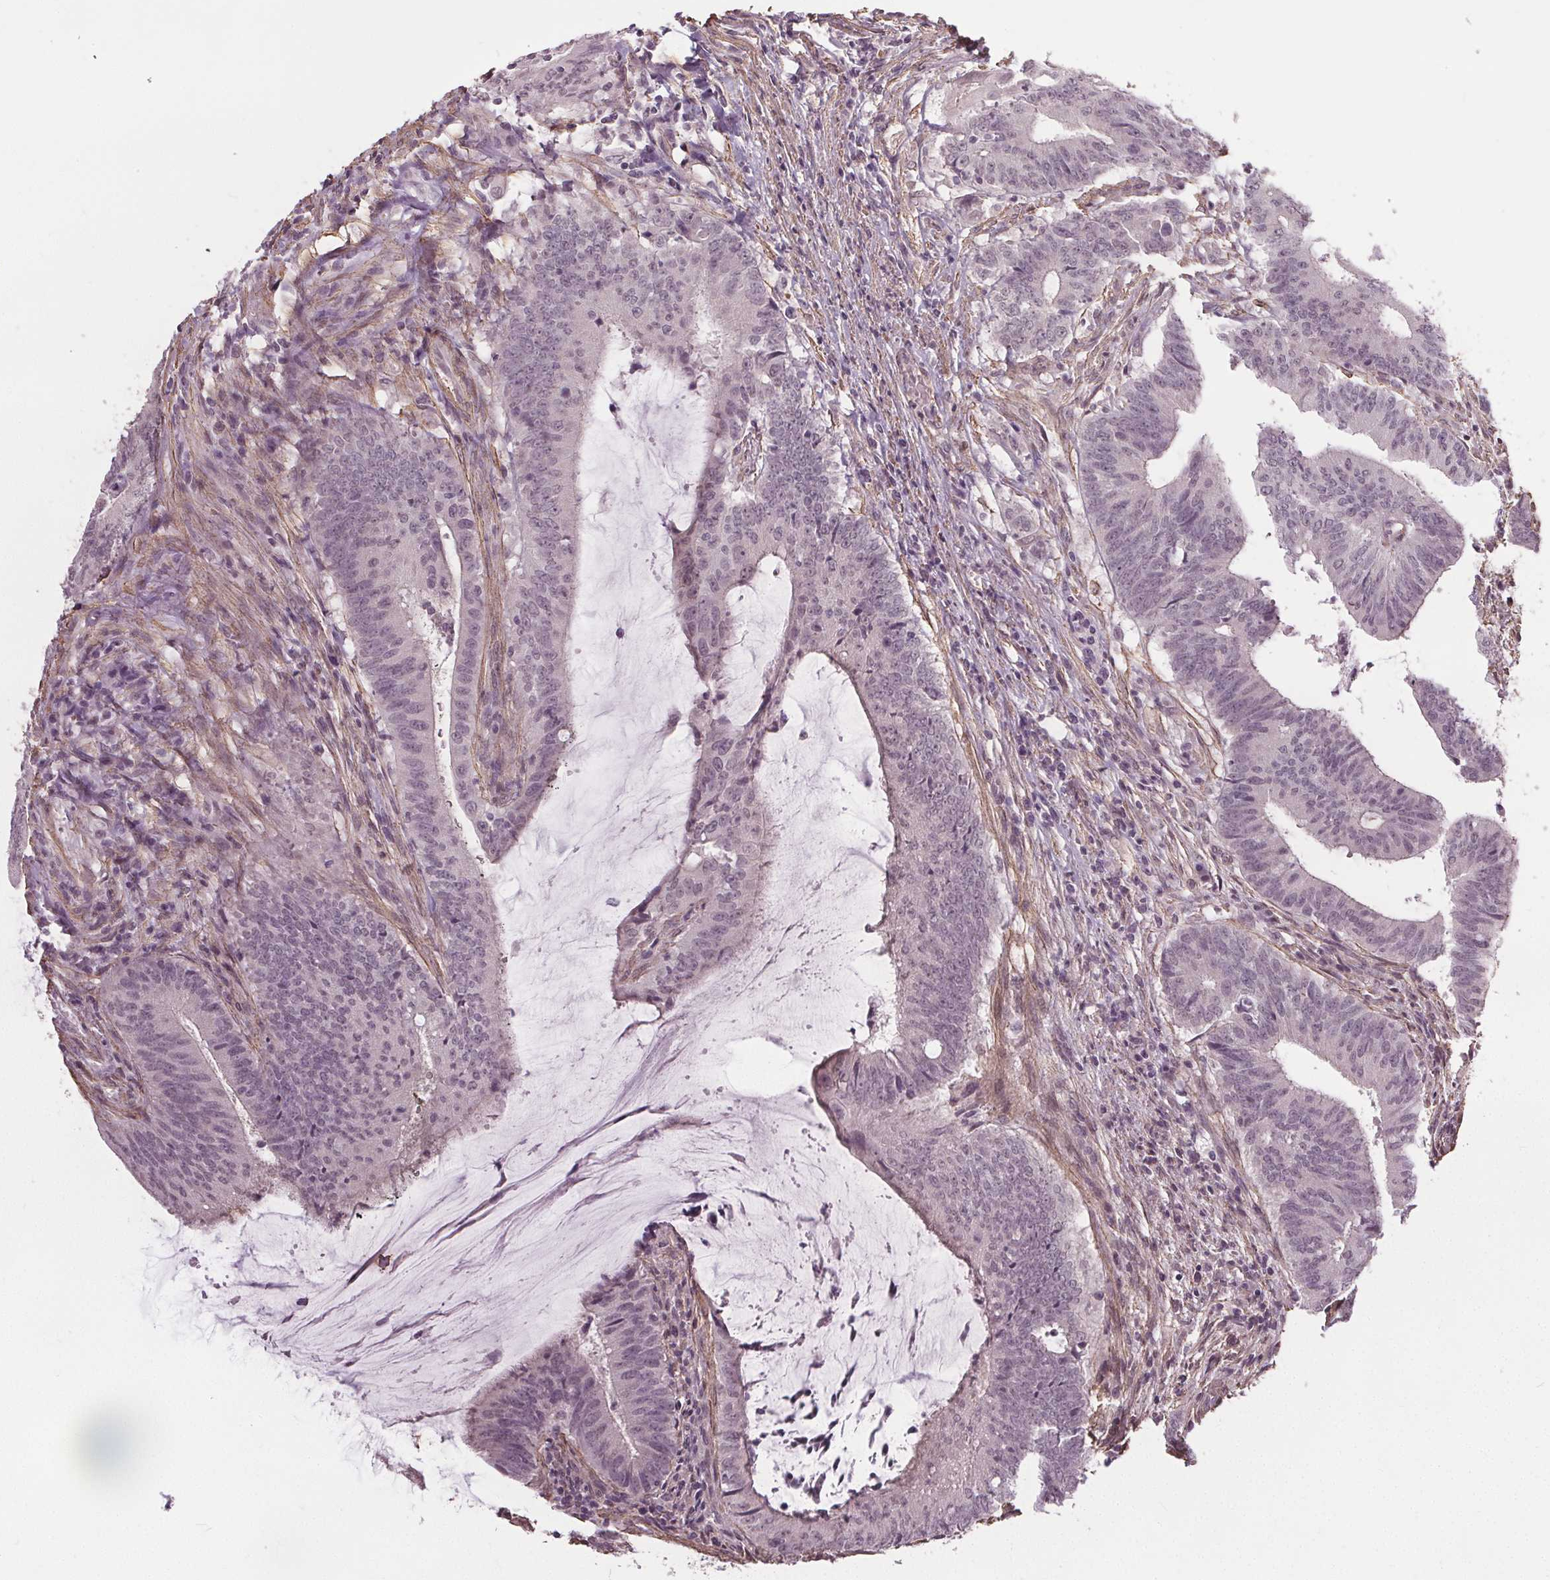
{"staining": {"intensity": "negative", "quantity": "none", "location": "none"}, "tissue": "colorectal cancer", "cell_type": "Tumor cells", "image_type": "cancer", "snomed": [{"axis": "morphology", "description": "Adenocarcinoma, NOS"}, {"axis": "topography", "description": "Colon"}], "caption": "High magnification brightfield microscopy of colorectal cancer (adenocarcinoma) stained with DAB (brown) and counterstained with hematoxylin (blue): tumor cells show no significant staining.", "gene": "PKP1", "patient": {"sex": "female", "age": 43}}